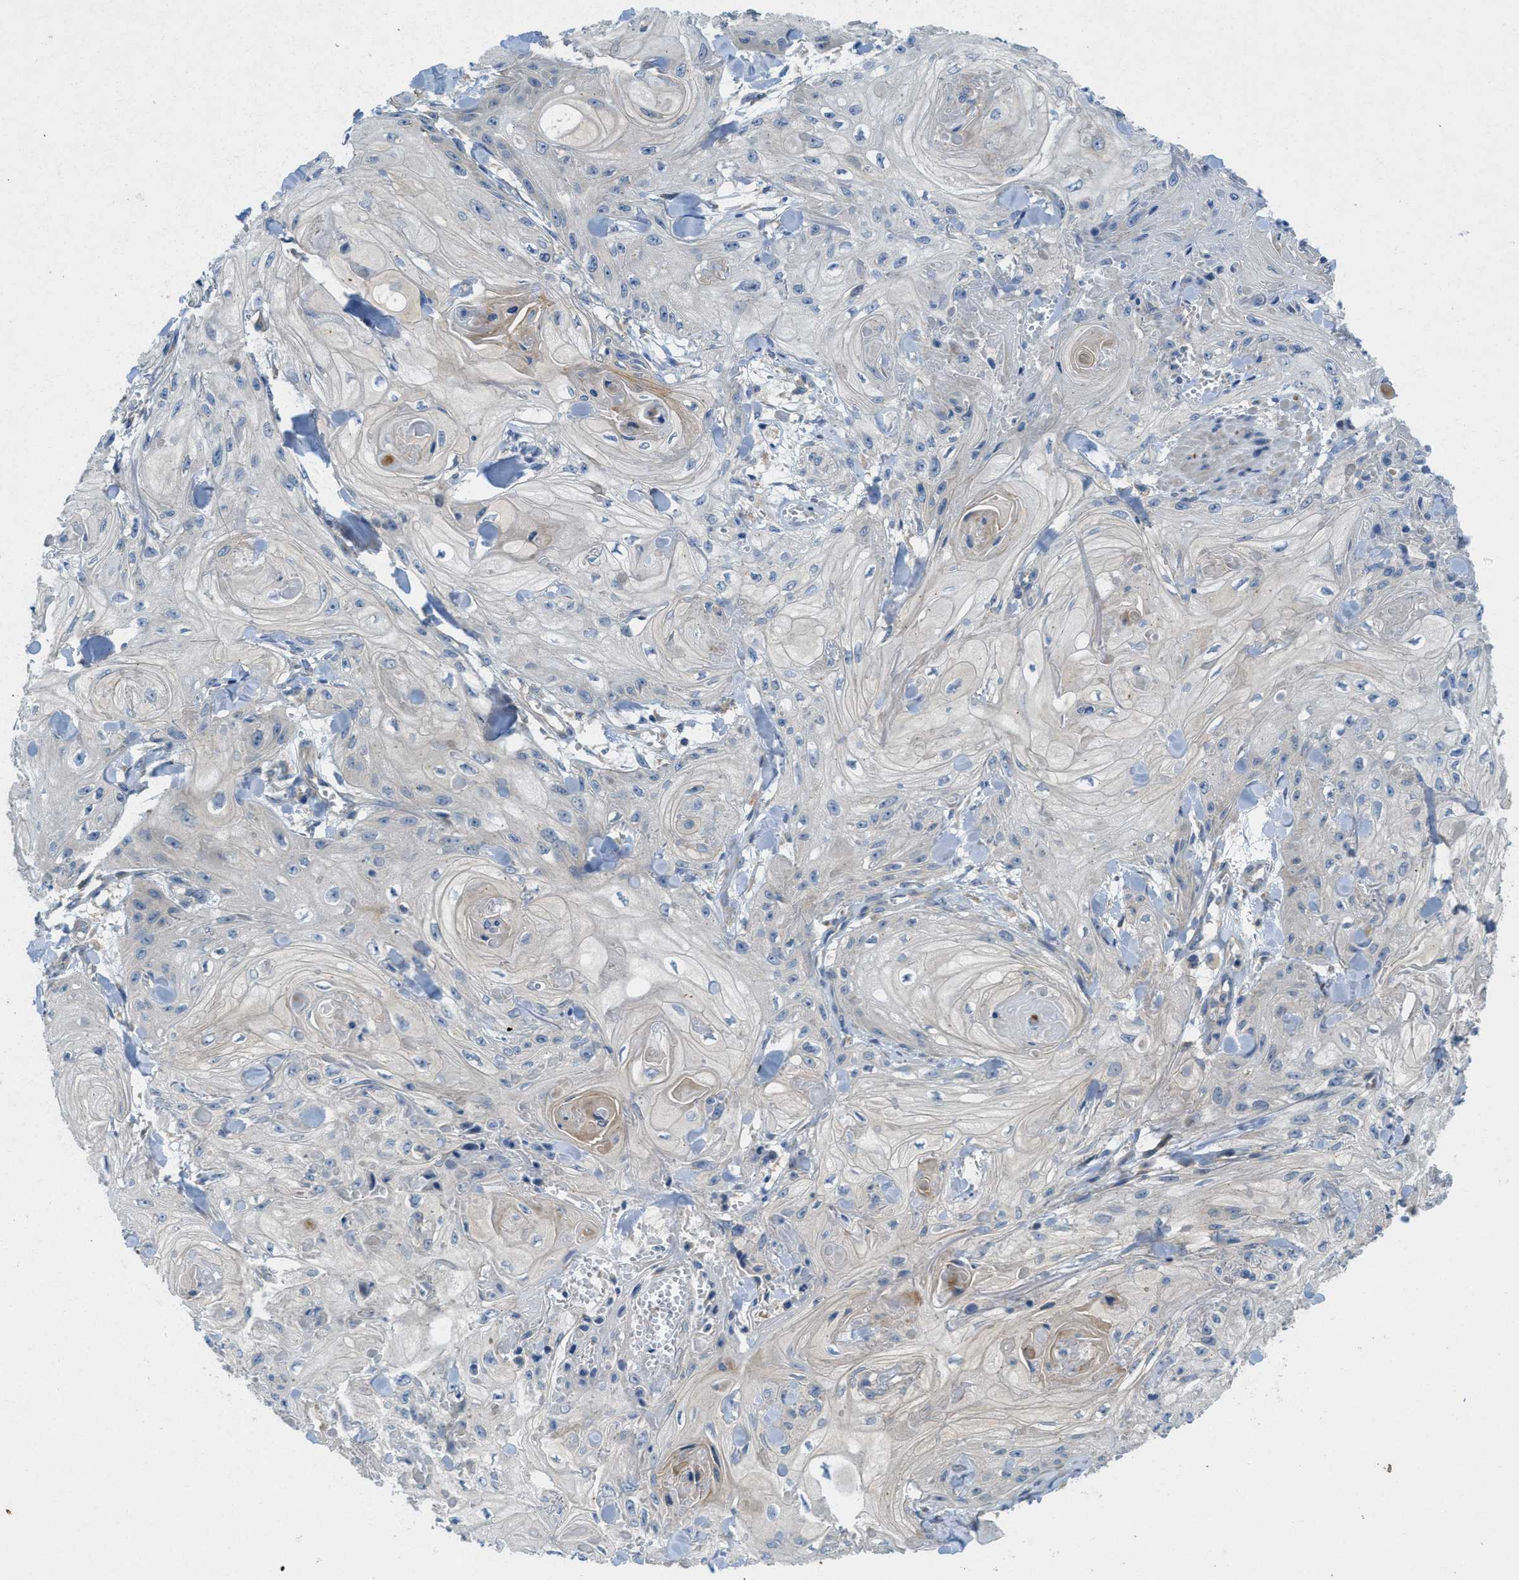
{"staining": {"intensity": "negative", "quantity": "none", "location": "none"}, "tissue": "skin cancer", "cell_type": "Tumor cells", "image_type": "cancer", "snomed": [{"axis": "morphology", "description": "Squamous cell carcinoma, NOS"}, {"axis": "topography", "description": "Skin"}], "caption": "This is an immunohistochemistry (IHC) photomicrograph of human skin cancer (squamous cell carcinoma). There is no positivity in tumor cells.", "gene": "RIPK2", "patient": {"sex": "male", "age": 74}}